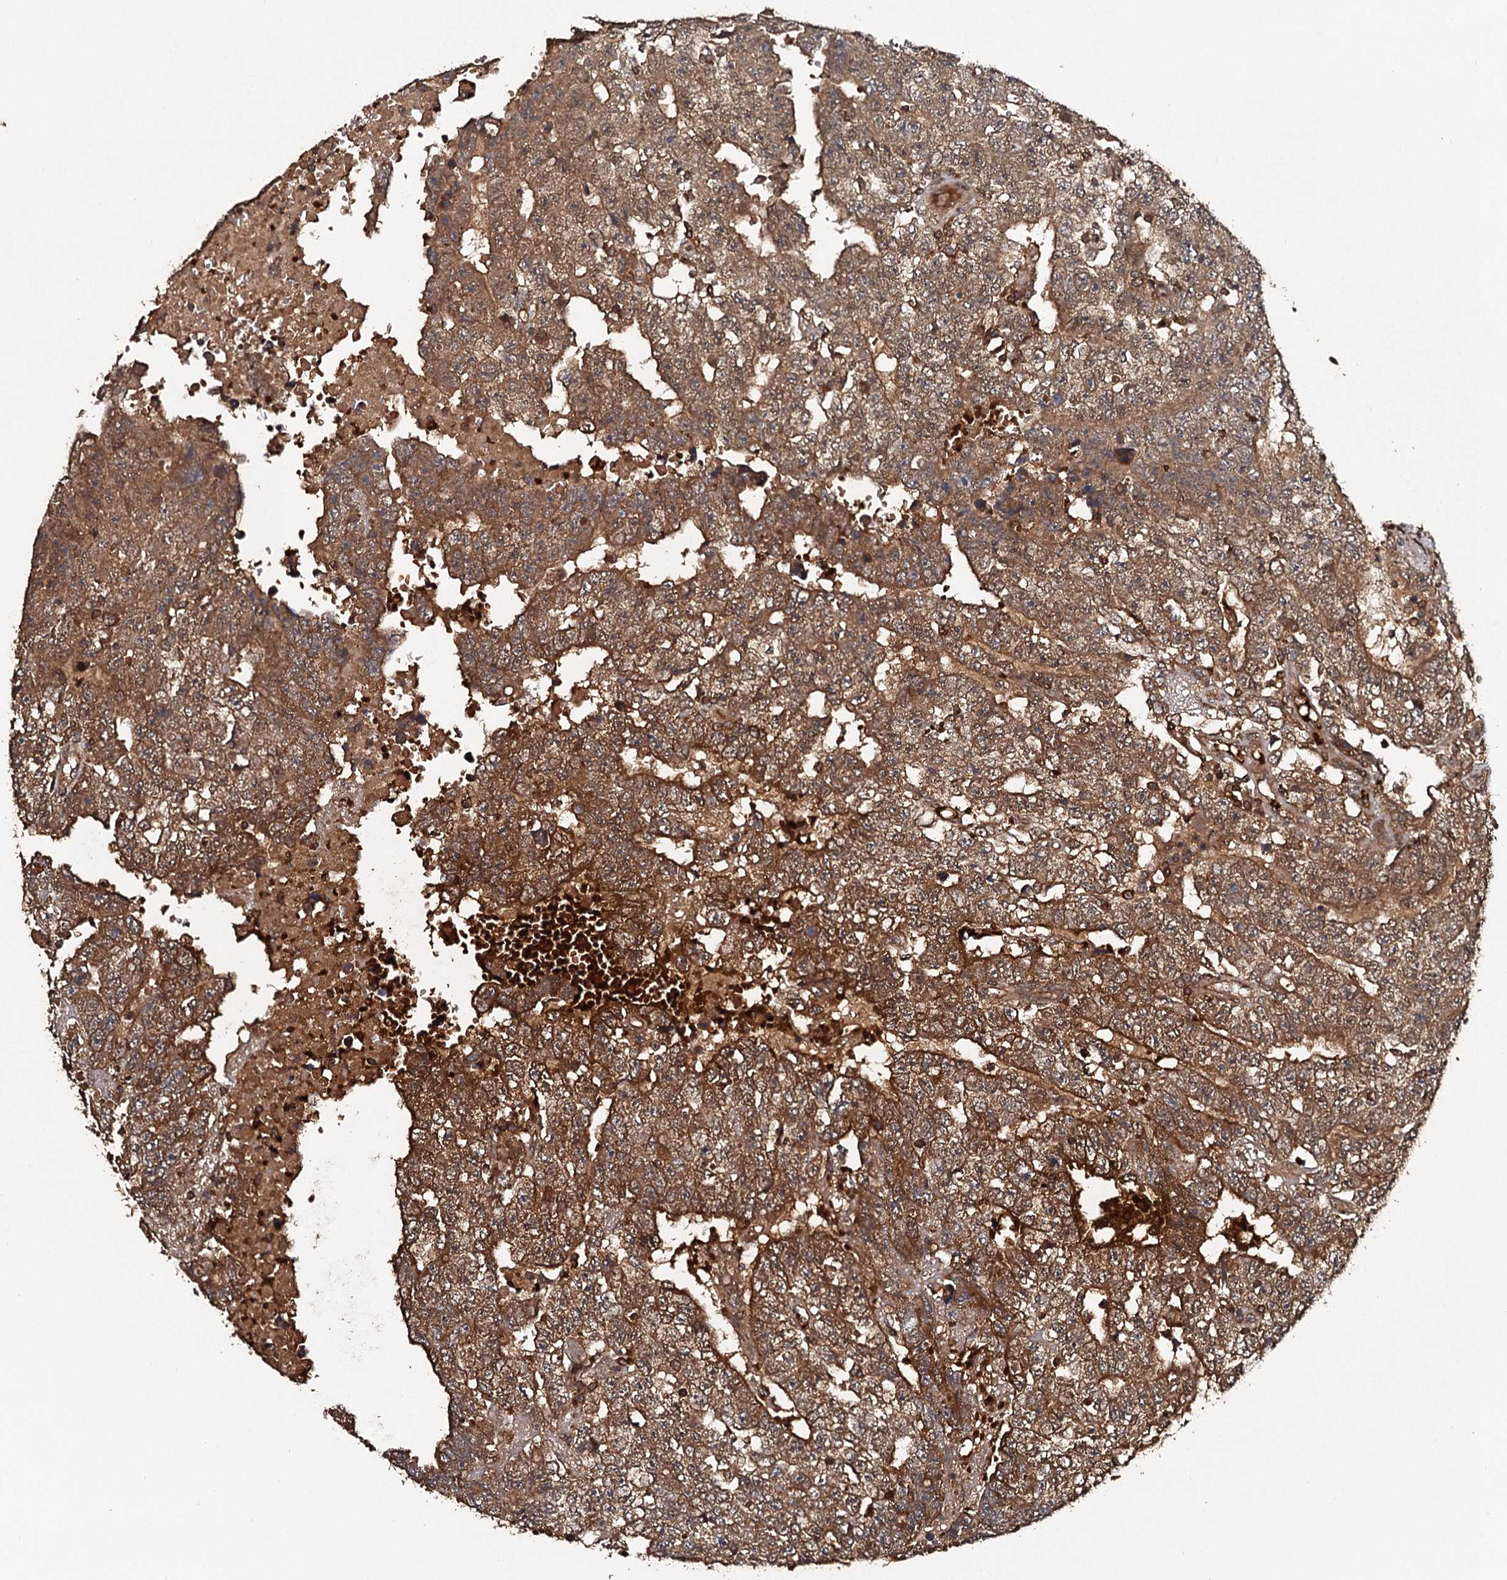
{"staining": {"intensity": "moderate", "quantity": ">75%", "location": "cytoplasmic/membranous"}, "tissue": "testis cancer", "cell_type": "Tumor cells", "image_type": "cancer", "snomed": [{"axis": "morphology", "description": "Carcinoma, Embryonal, NOS"}, {"axis": "topography", "description": "Testis"}], "caption": "High-magnification brightfield microscopy of testis cancer (embryonal carcinoma) stained with DAB (3,3'-diaminobenzidine) (brown) and counterstained with hematoxylin (blue). tumor cells exhibit moderate cytoplasmic/membranous expression is present in approximately>75% of cells. (DAB = brown stain, brightfield microscopy at high magnification).", "gene": "ADGRG3", "patient": {"sex": "male", "age": 25}}